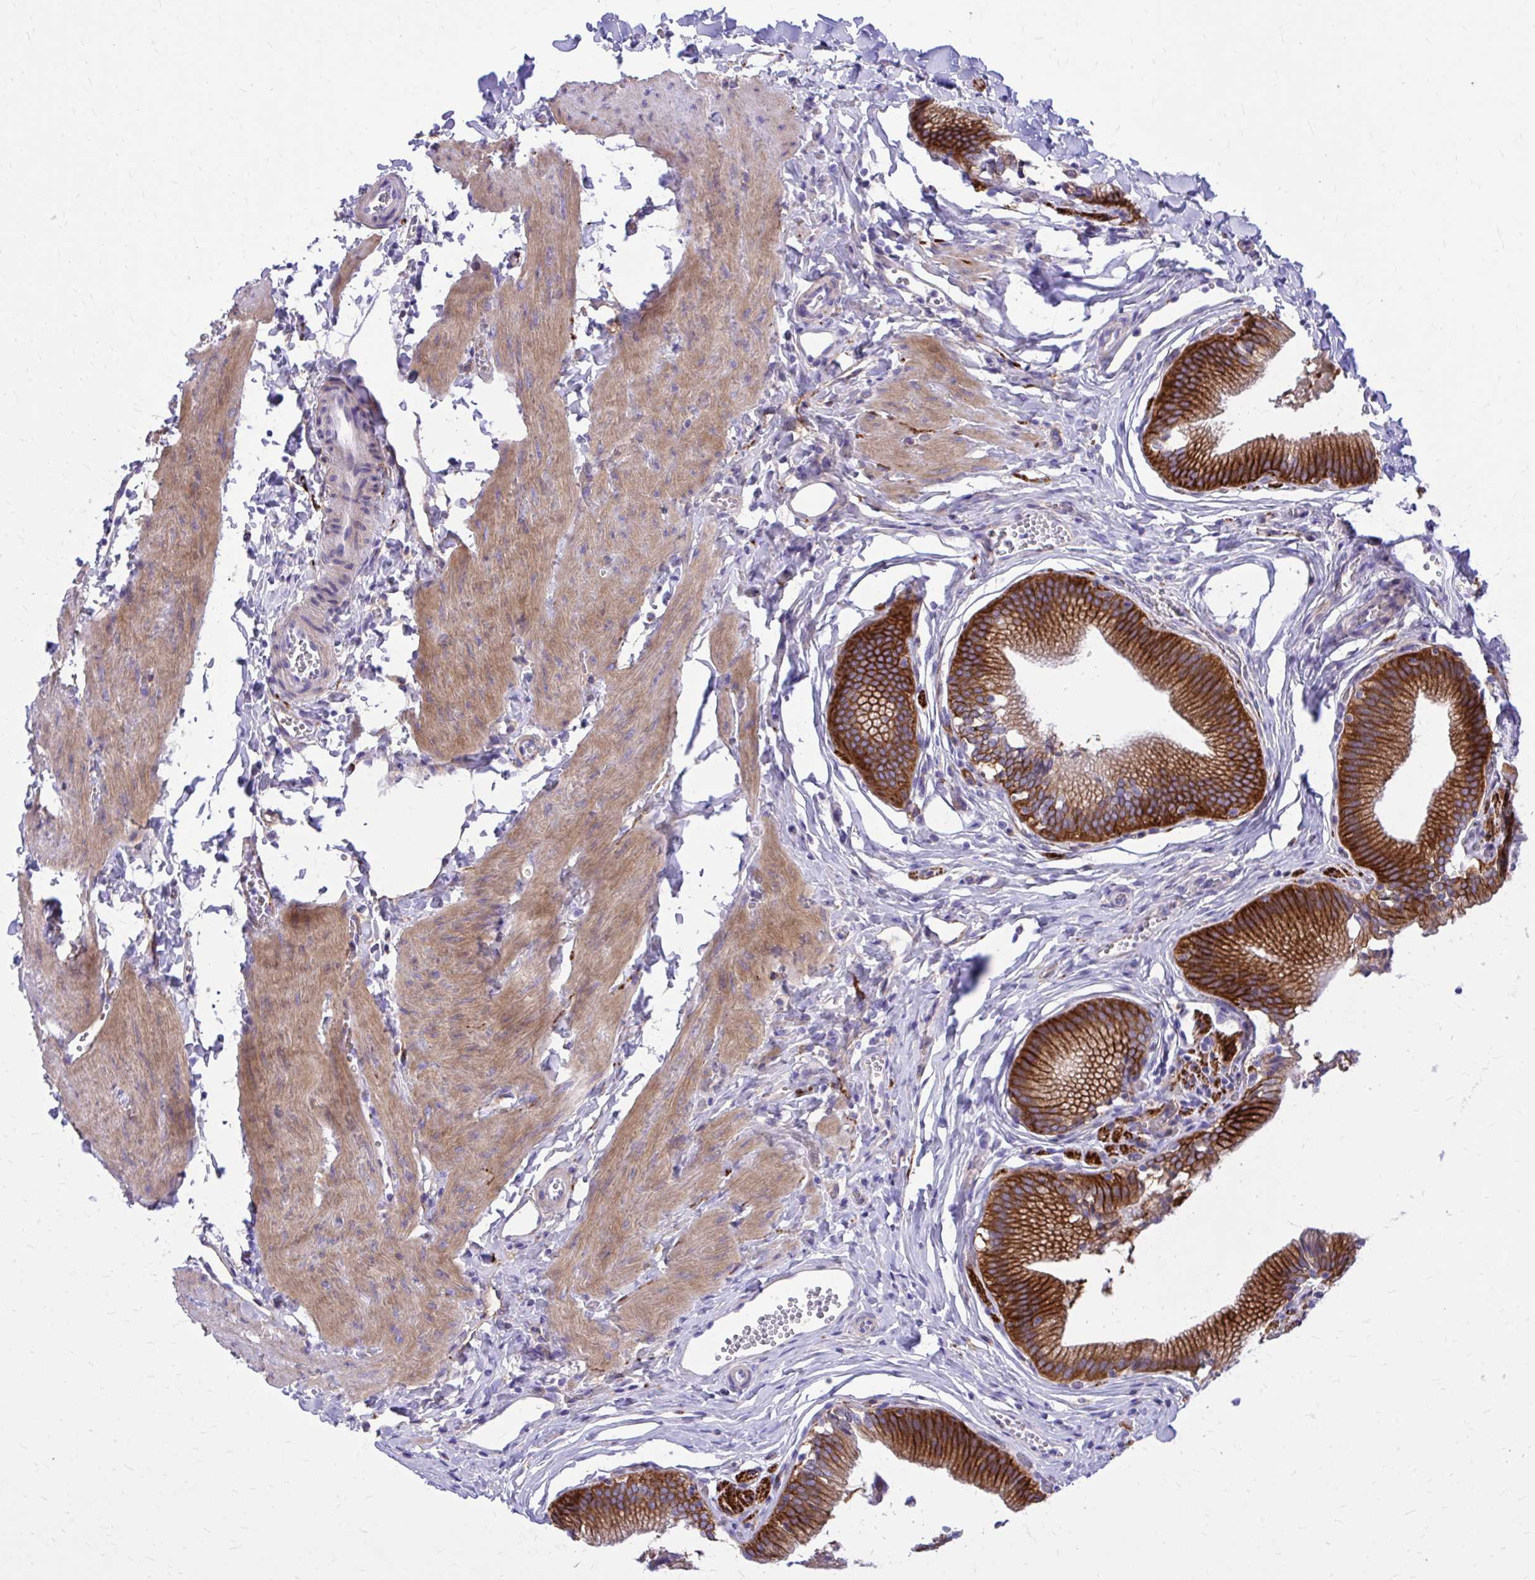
{"staining": {"intensity": "strong", "quantity": ">75%", "location": "cytoplasmic/membranous"}, "tissue": "gallbladder", "cell_type": "Glandular cells", "image_type": "normal", "snomed": [{"axis": "morphology", "description": "Normal tissue, NOS"}, {"axis": "topography", "description": "Gallbladder"}, {"axis": "topography", "description": "Peripheral nerve tissue"}], "caption": "Immunohistochemistry (IHC) histopathology image of unremarkable gallbladder: gallbladder stained using IHC demonstrates high levels of strong protein expression localized specifically in the cytoplasmic/membranous of glandular cells, appearing as a cytoplasmic/membranous brown color.", "gene": "EPB41L1", "patient": {"sex": "male", "age": 17}}